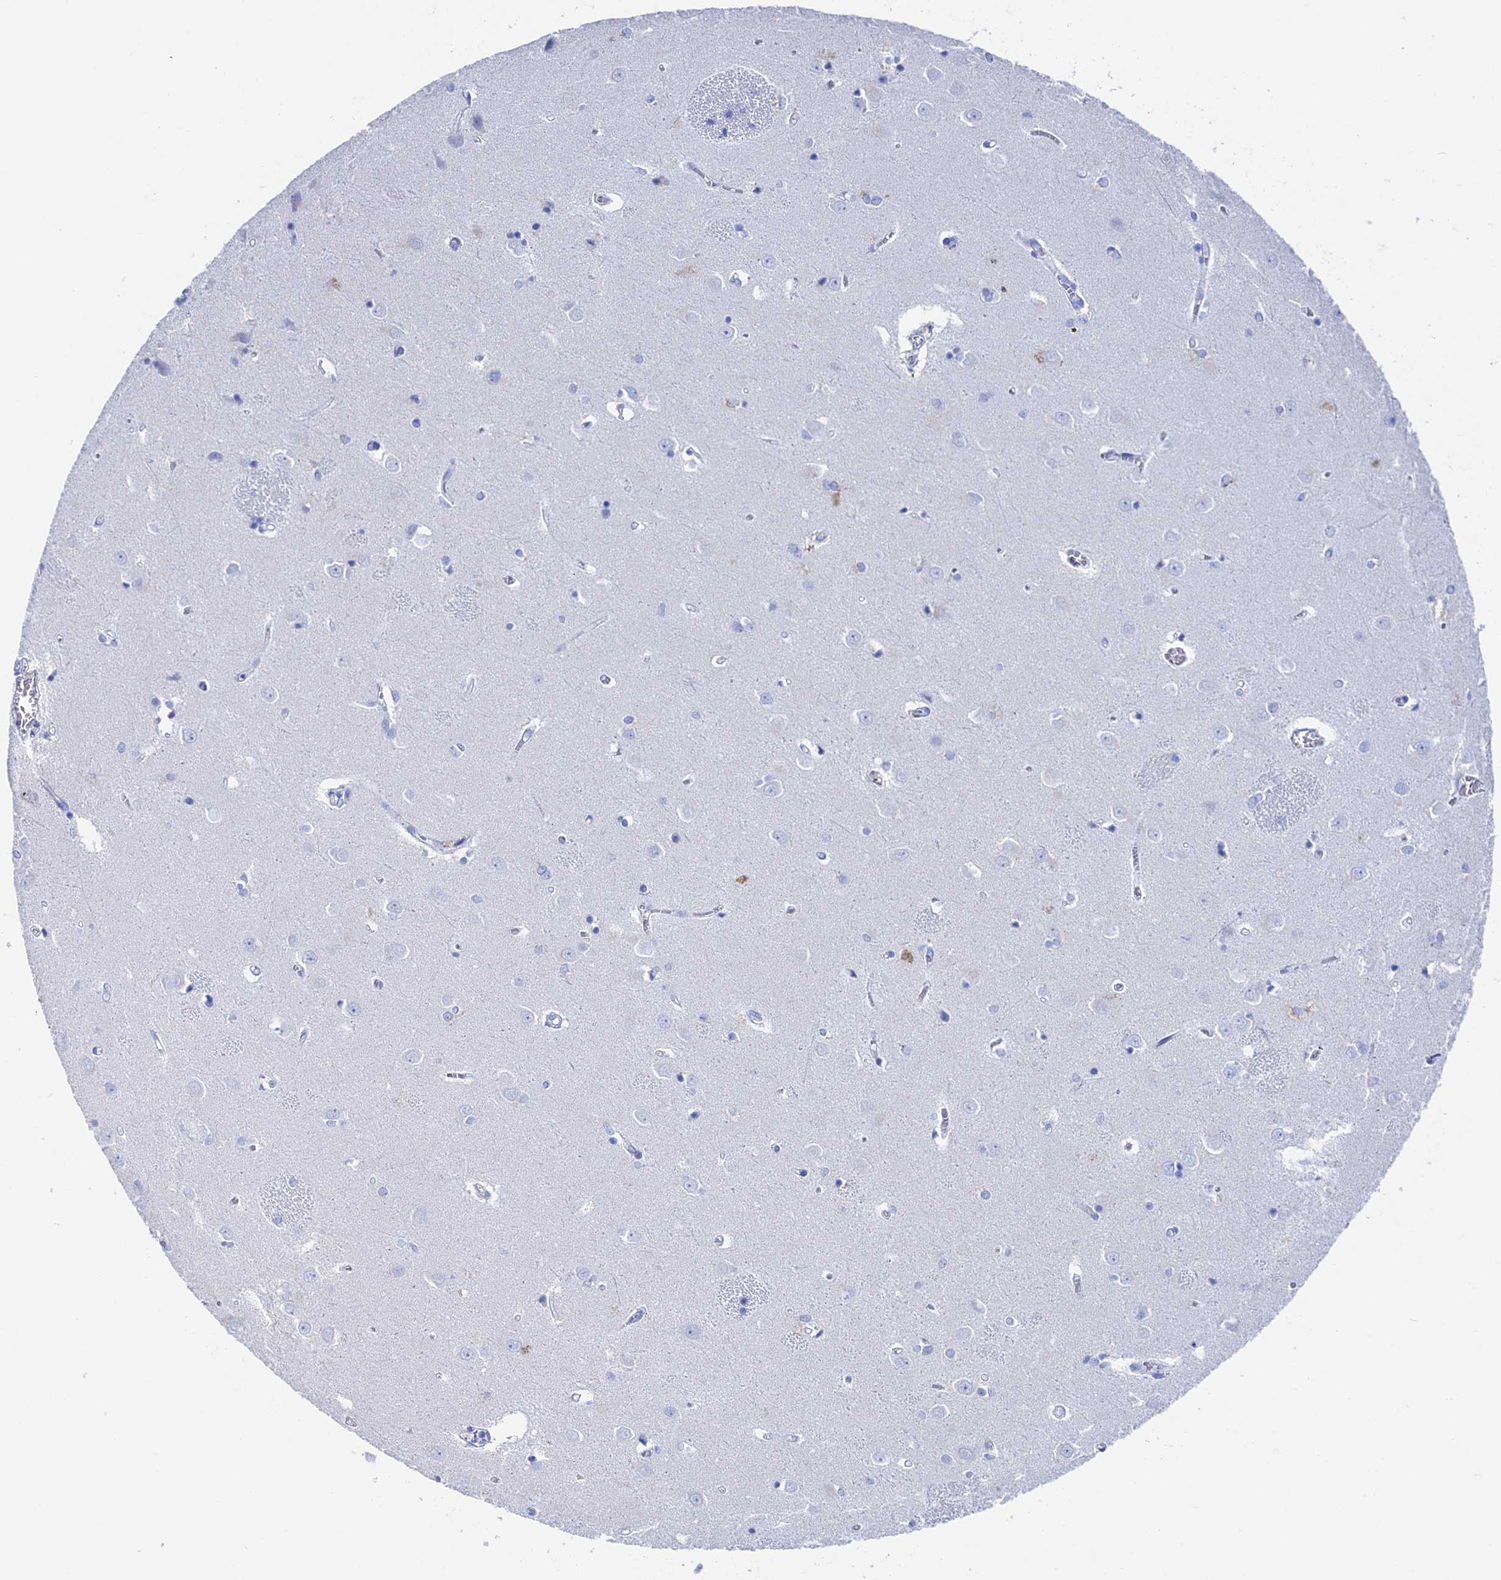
{"staining": {"intensity": "negative", "quantity": "none", "location": "none"}, "tissue": "caudate", "cell_type": "Glial cells", "image_type": "normal", "snomed": [{"axis": "morphology", "description": "Normal tissue, NOS"}, {"axis": "topography", "description": "Lateral ventricle wall"}], "caption": "Glial cells show no significant protein expression in unremarkable caudate. The staining is performed using DAB brown chromogen with nuclei counter-stained in using hematoxylin.", "gene": "UNC119", "patient": {"sex": "male", "age": 37}}